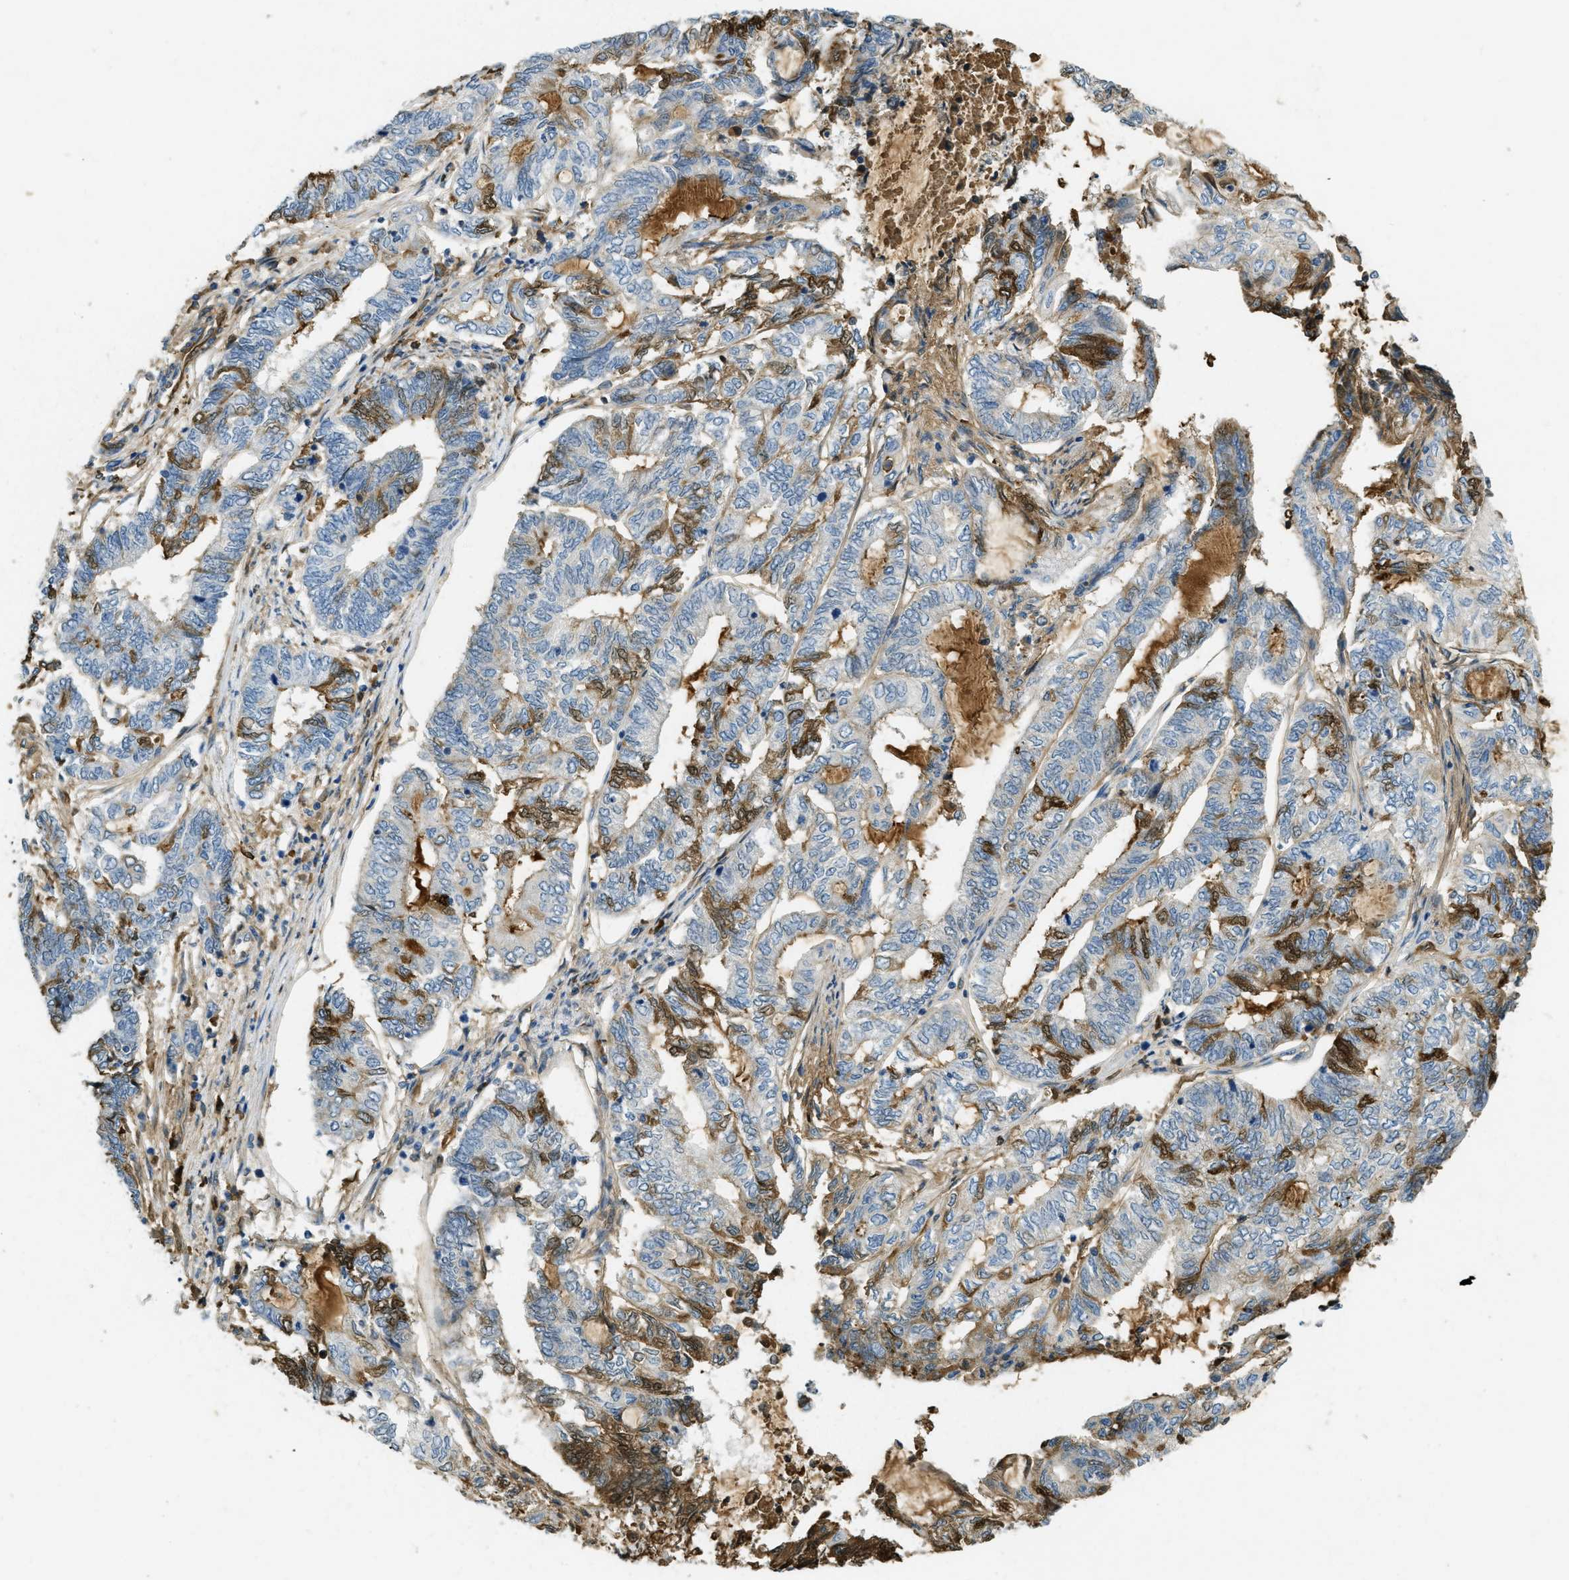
{"staining": {"intensity": "moderate", "quantity": "<25%", "location": "cytoplasmic/membranous,nuclear"}, "tissue": "endometrial cancer", "cell_type": "Tumor cells", "image_type": "cancer", "snomed": [{"axis": "morphology", "description": "Adenocarcinoma, NOS"}, {"axis": "topography", "description": "Uterus"}, {"axis": "topography", "description": "Endometrium"}], "caption": "Human adenocarcinoma (endometrial) stained with a brown dye demonstrates moderate cytoplasmic/membranous and nuclear positive staining in approximately <25% of tumor cells.", "gene": "PRTN3", "patient": {"sex": "female", "age": 70}}